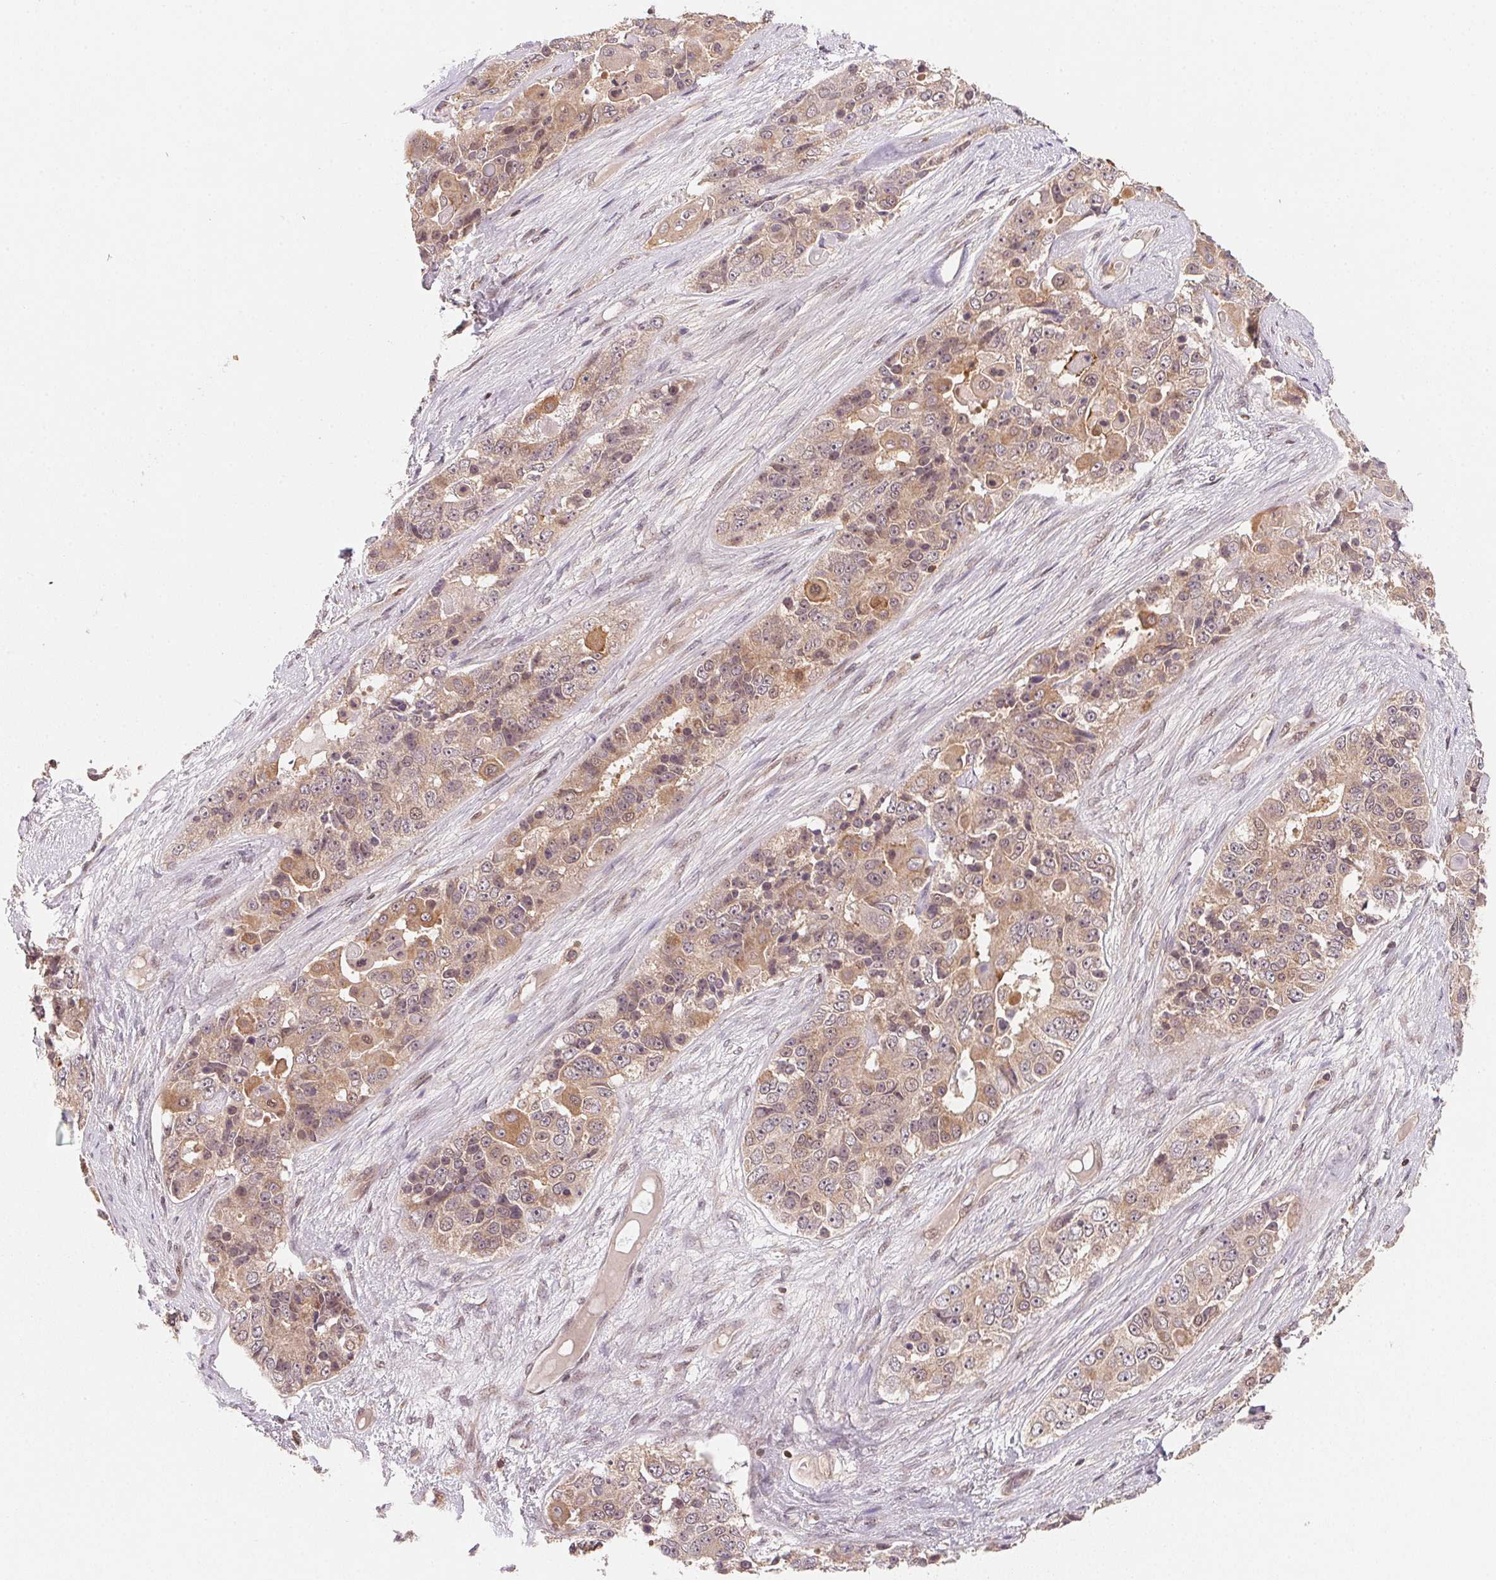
{"staining": {"intensity": "weak", "quantity": ">75%", "location": "cytoplasmic/membranous"}, "tissue": "ovarian cancer", "cell_type": "Tumor cells", "image_type": "cancer", "snomed": [{"axis": "morphology", "description": "Carcinoma, endometroid"}, {"axis": "topography", "description": "Ovary"}], "caption": "Tumor cells reveal weak cytoplasmic/membranous staining in about >75% of cells in ovarian endometroid carcinoma.", "gene": "CCDC102B", "patient": {"sex": "female", "age": 51}}